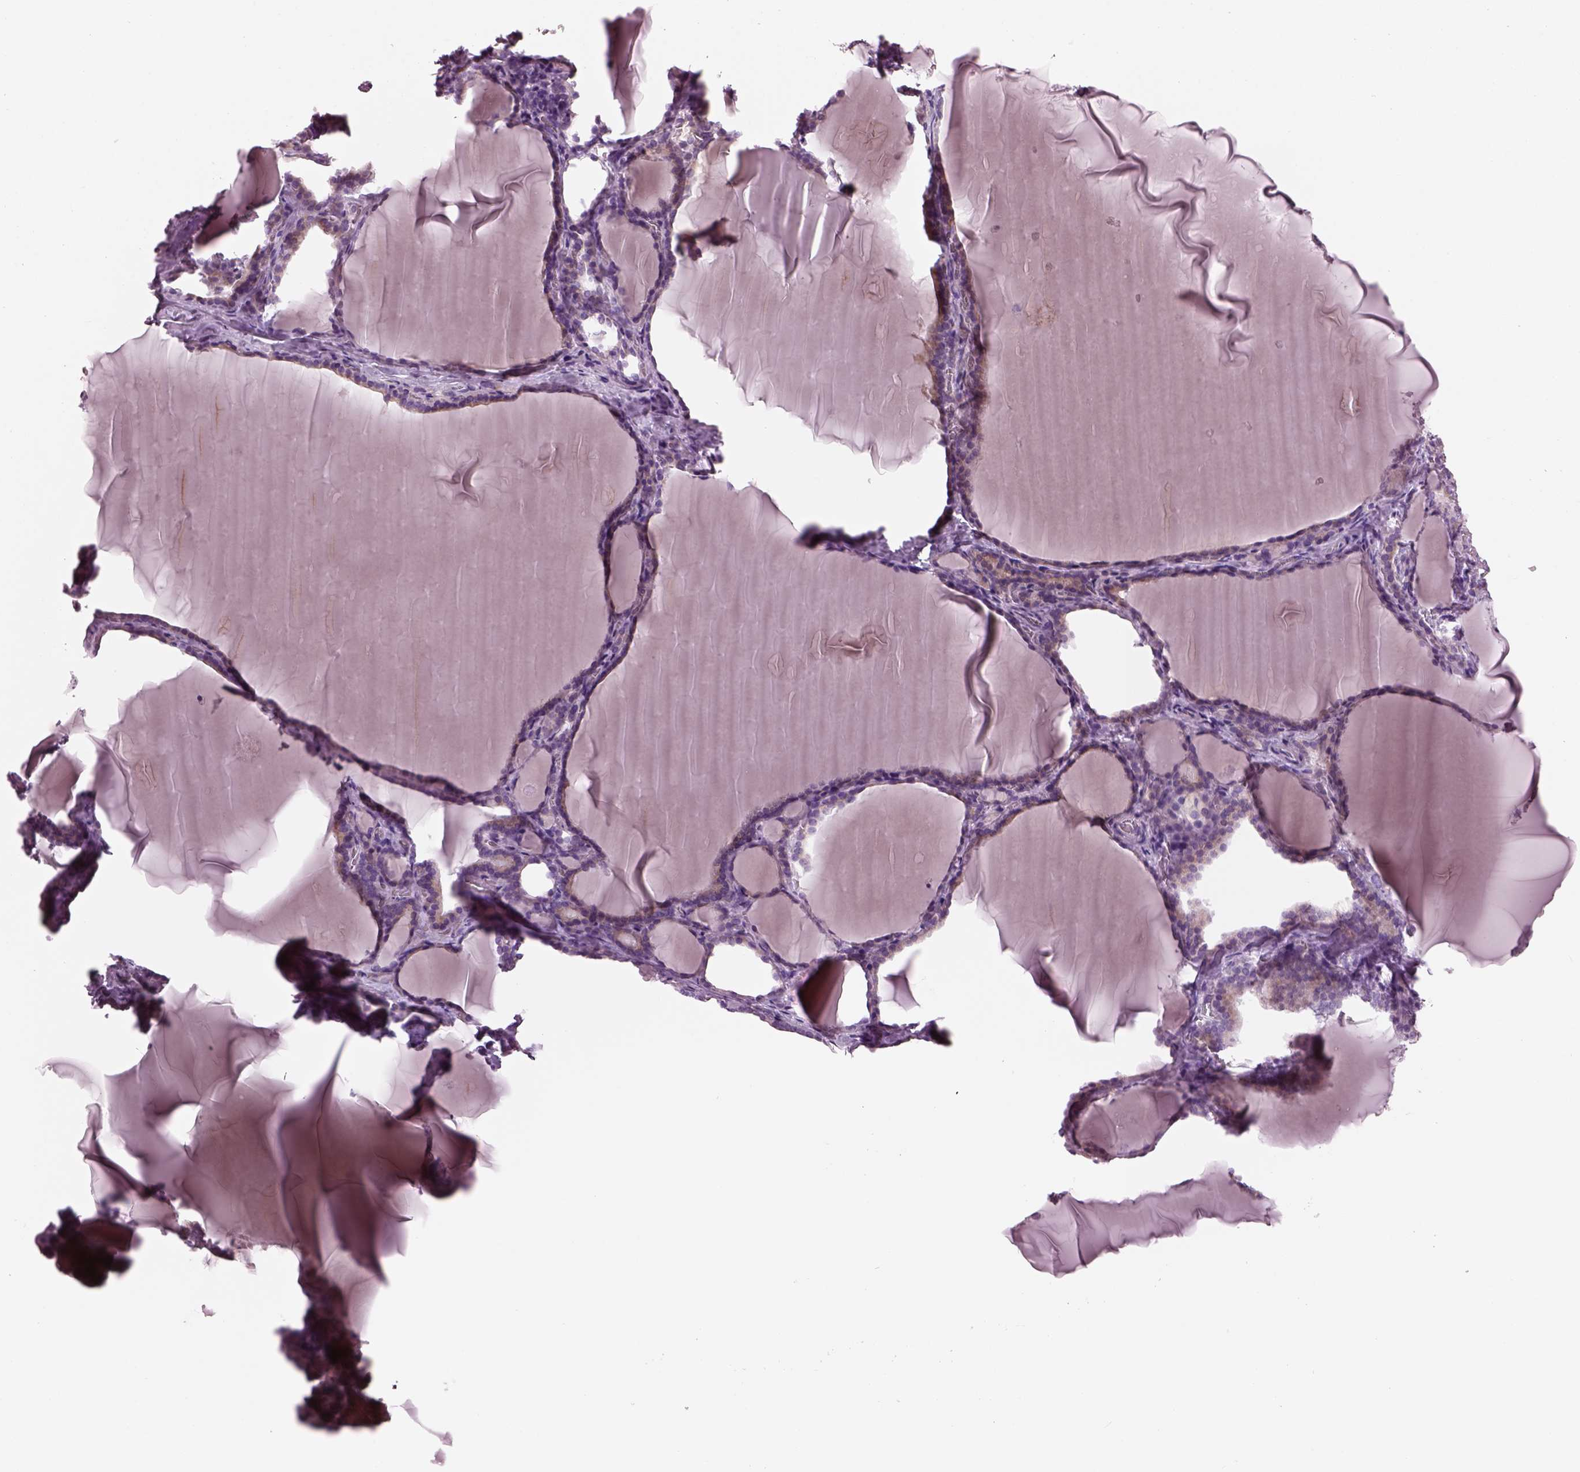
{"staining": {"intensity": "negative", "quantity": "none", "location": "none"}, "tissue": "thyroid gland", "cell_type": "Glandular cells", "image_type": "normal", "snomed": [{"axis": "morphology", "description": "Normal tissue, NOS"}, {"axis": "morphology", "description": "Hyperplasia, NOS"}, {"axis": "topography", "description": "Thyroid gland"}], "caption": "This histopathology image is of normal thyroid gland stained with immunohistochemistry (IHC) to label a protein in brown with the nuclei are counter-stained blue. There is no staining in glandular cells.", "gene": "CYLC1", "patient": {"sex": "female", "age": 27}}